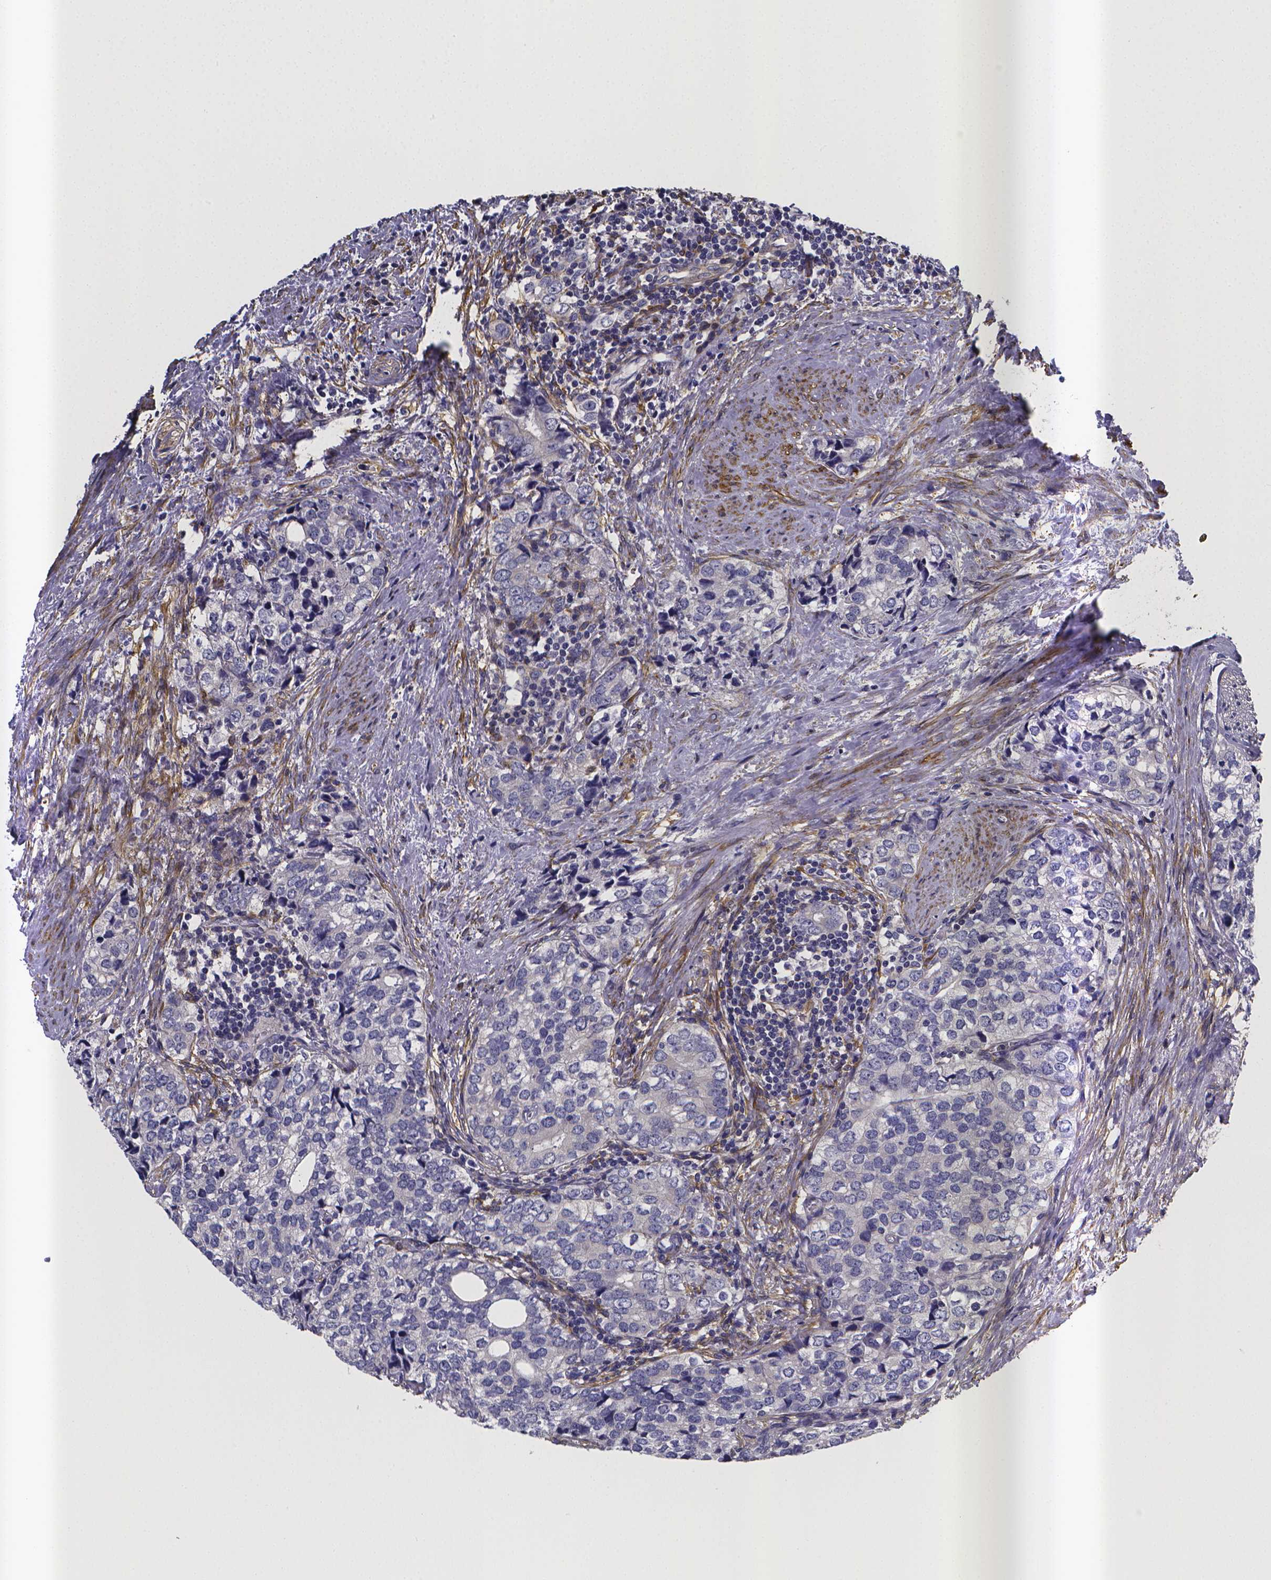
{"staining": {"intensity": "negative", "quantity": "none", "location": "none"}, "tissue": "prostate cancer", "cell_type": "Tumor cells", "image_type": "cancer", "snomed": [{"axis": "morphology", "description": "Adenocarcinoma, NOS"}, {"axis": "topography", "description": "Prostate and seminal vesicle, NOS"}], "caption": "This histopathology image is of adenocarcinoma (prostate) stained with IHC to label a protein in brown with the nuclei are counter-stained blue. There is no staining in tumor cells.", "gene": "RERG", "patient": {"sex": "male", "age": 63}}